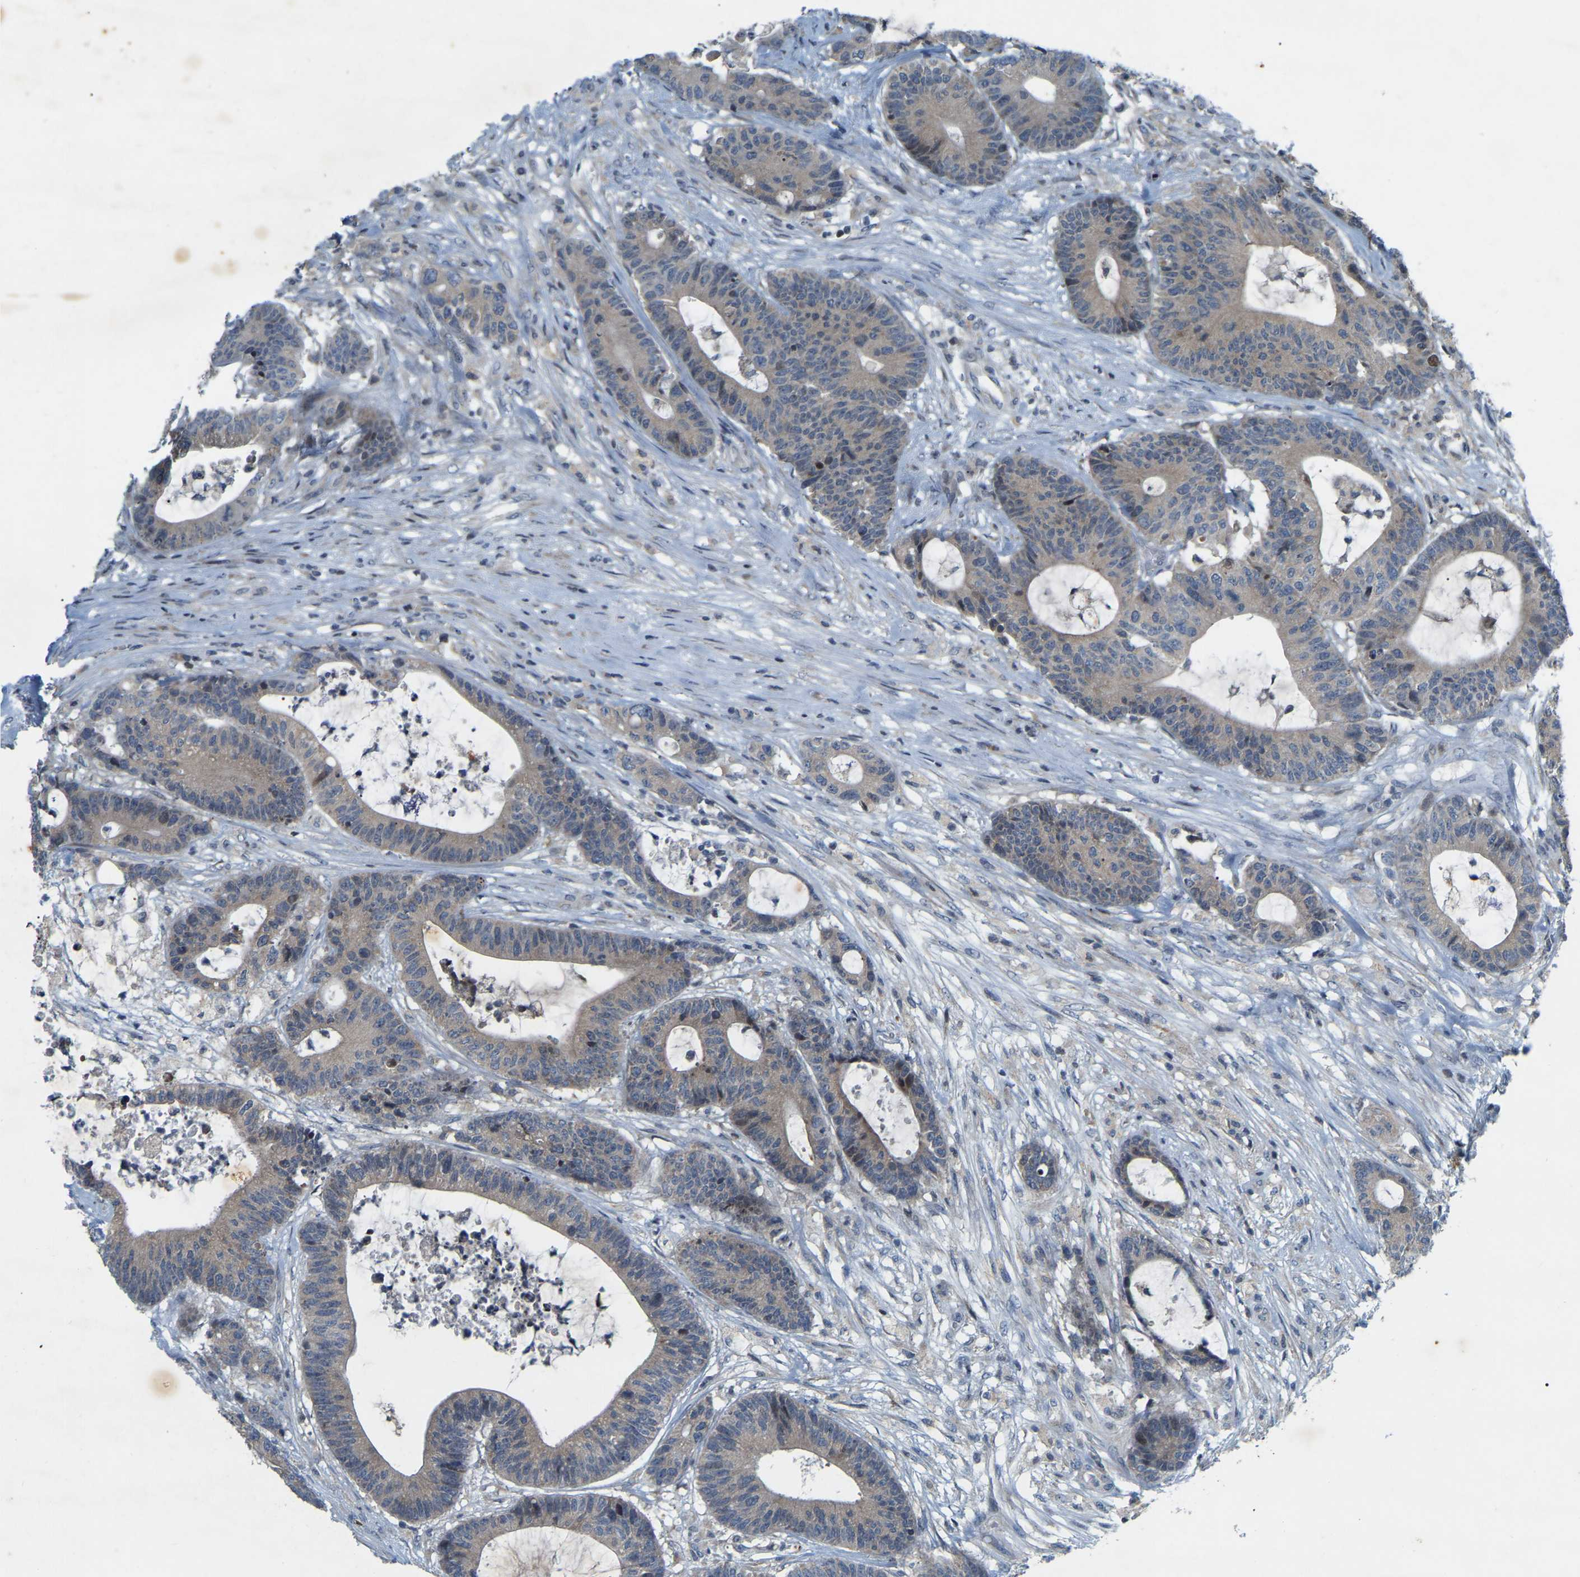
{"staining": {"intensity": "weak", "quantity": ">75%", "location": "cytoplasmic/membranous"}, "tissue": "colorectal cancer", "cell_type": "Tumor cells", "image_type": "cancer", "snomed": [{"axis": "morphology", "description": "Adenocarcinoma, NOS"}, {"axis": "topography", "description": "Colon"}], "caption": "Protein staining of colorectal cancer tissue exhibits weak cytoplasmic/membranous staining in approximately >75% of tumor cells.", "gene": "PARL", "patient": {"sex": "female", "age": 84}}